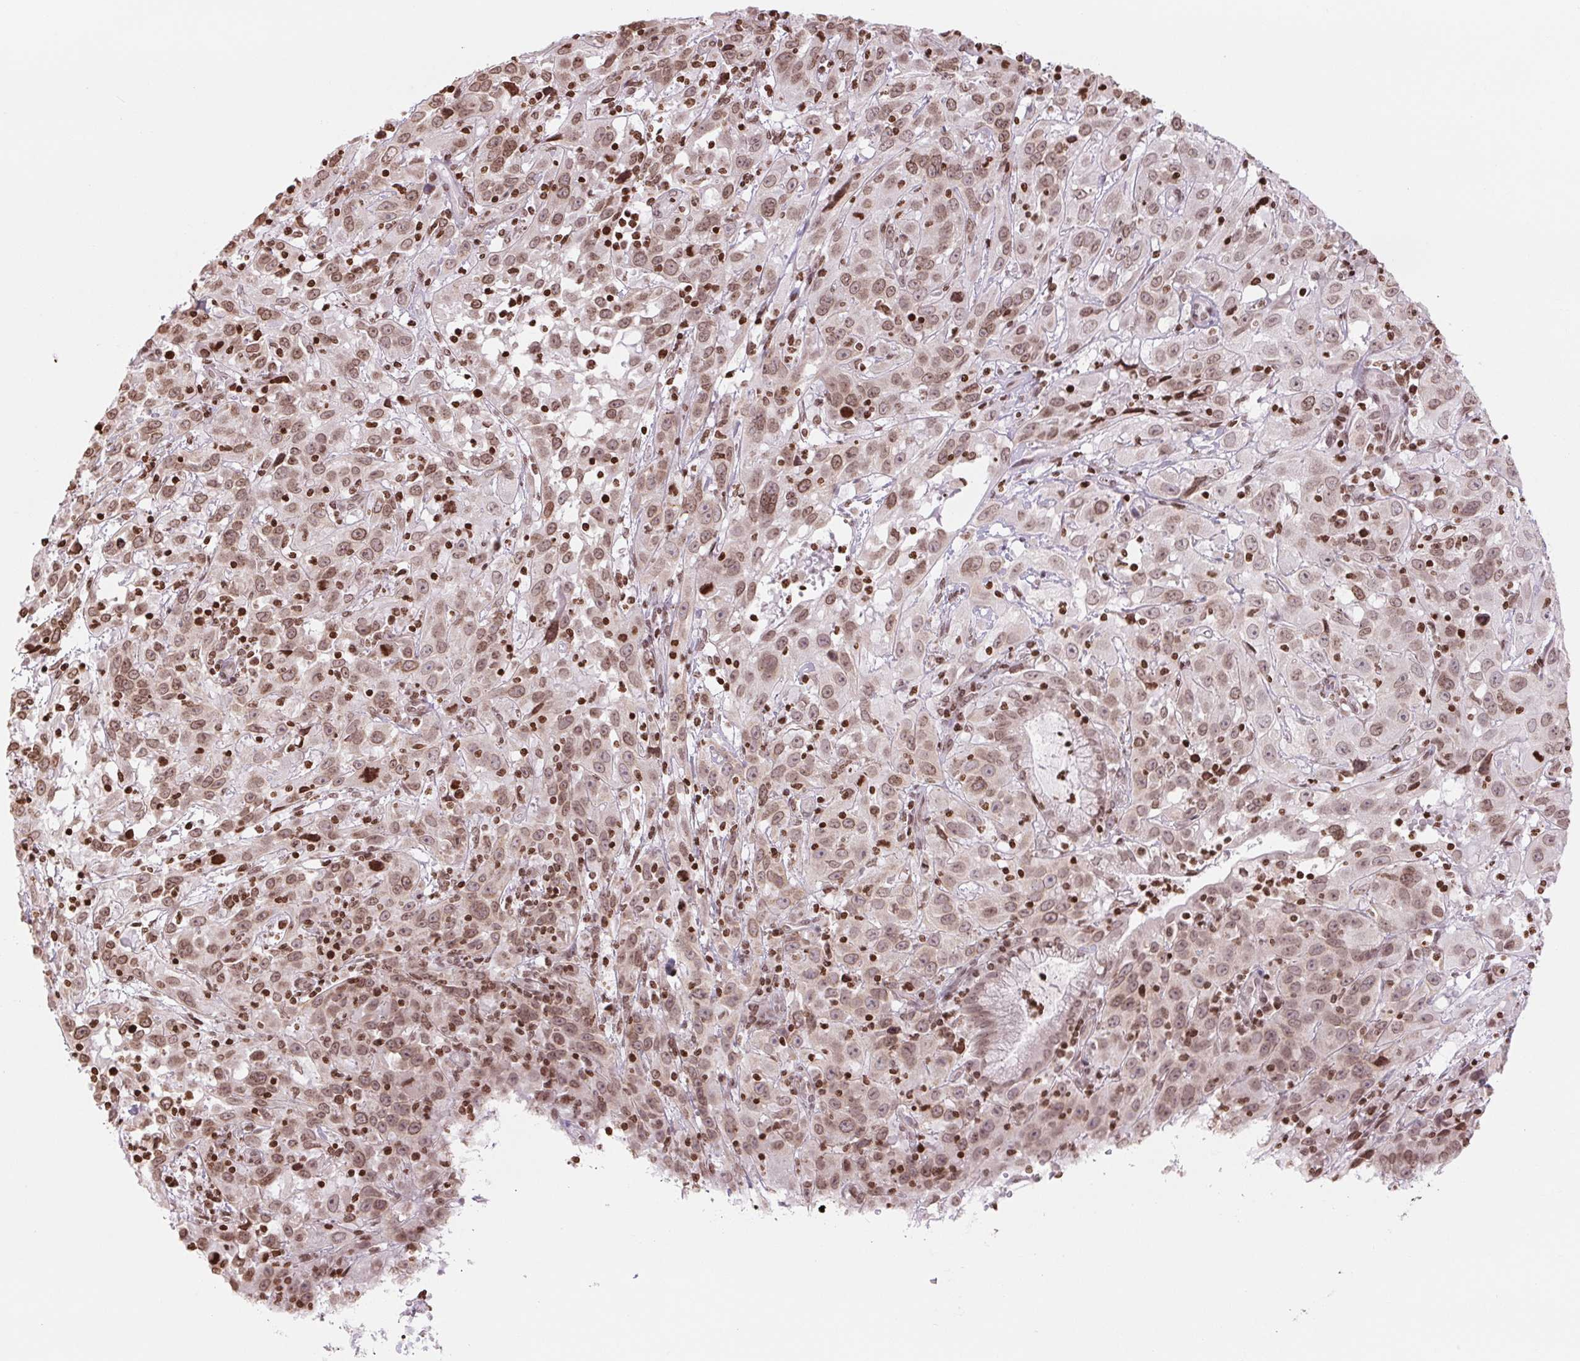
{"staining": {"intensity": "moderate", "quantity": ">75%", "location": "nuclear"}, "tissue": "cervical cancer", "cell_type": "Tumor cells", "image_type": "cancer", "snomed": [{"axis": "morphology", "description": "Squamous cell carcinoma, NOS"}, {"axis": "topography", "description": "Cervix"}], "caption": "Cervical squamous cell carcinoma tissue exhibits moderate nuclear positivity in approximately >75% of tumor cells", "gene": "SMIM12", "patient": {"sex": "female", "age": 32}}